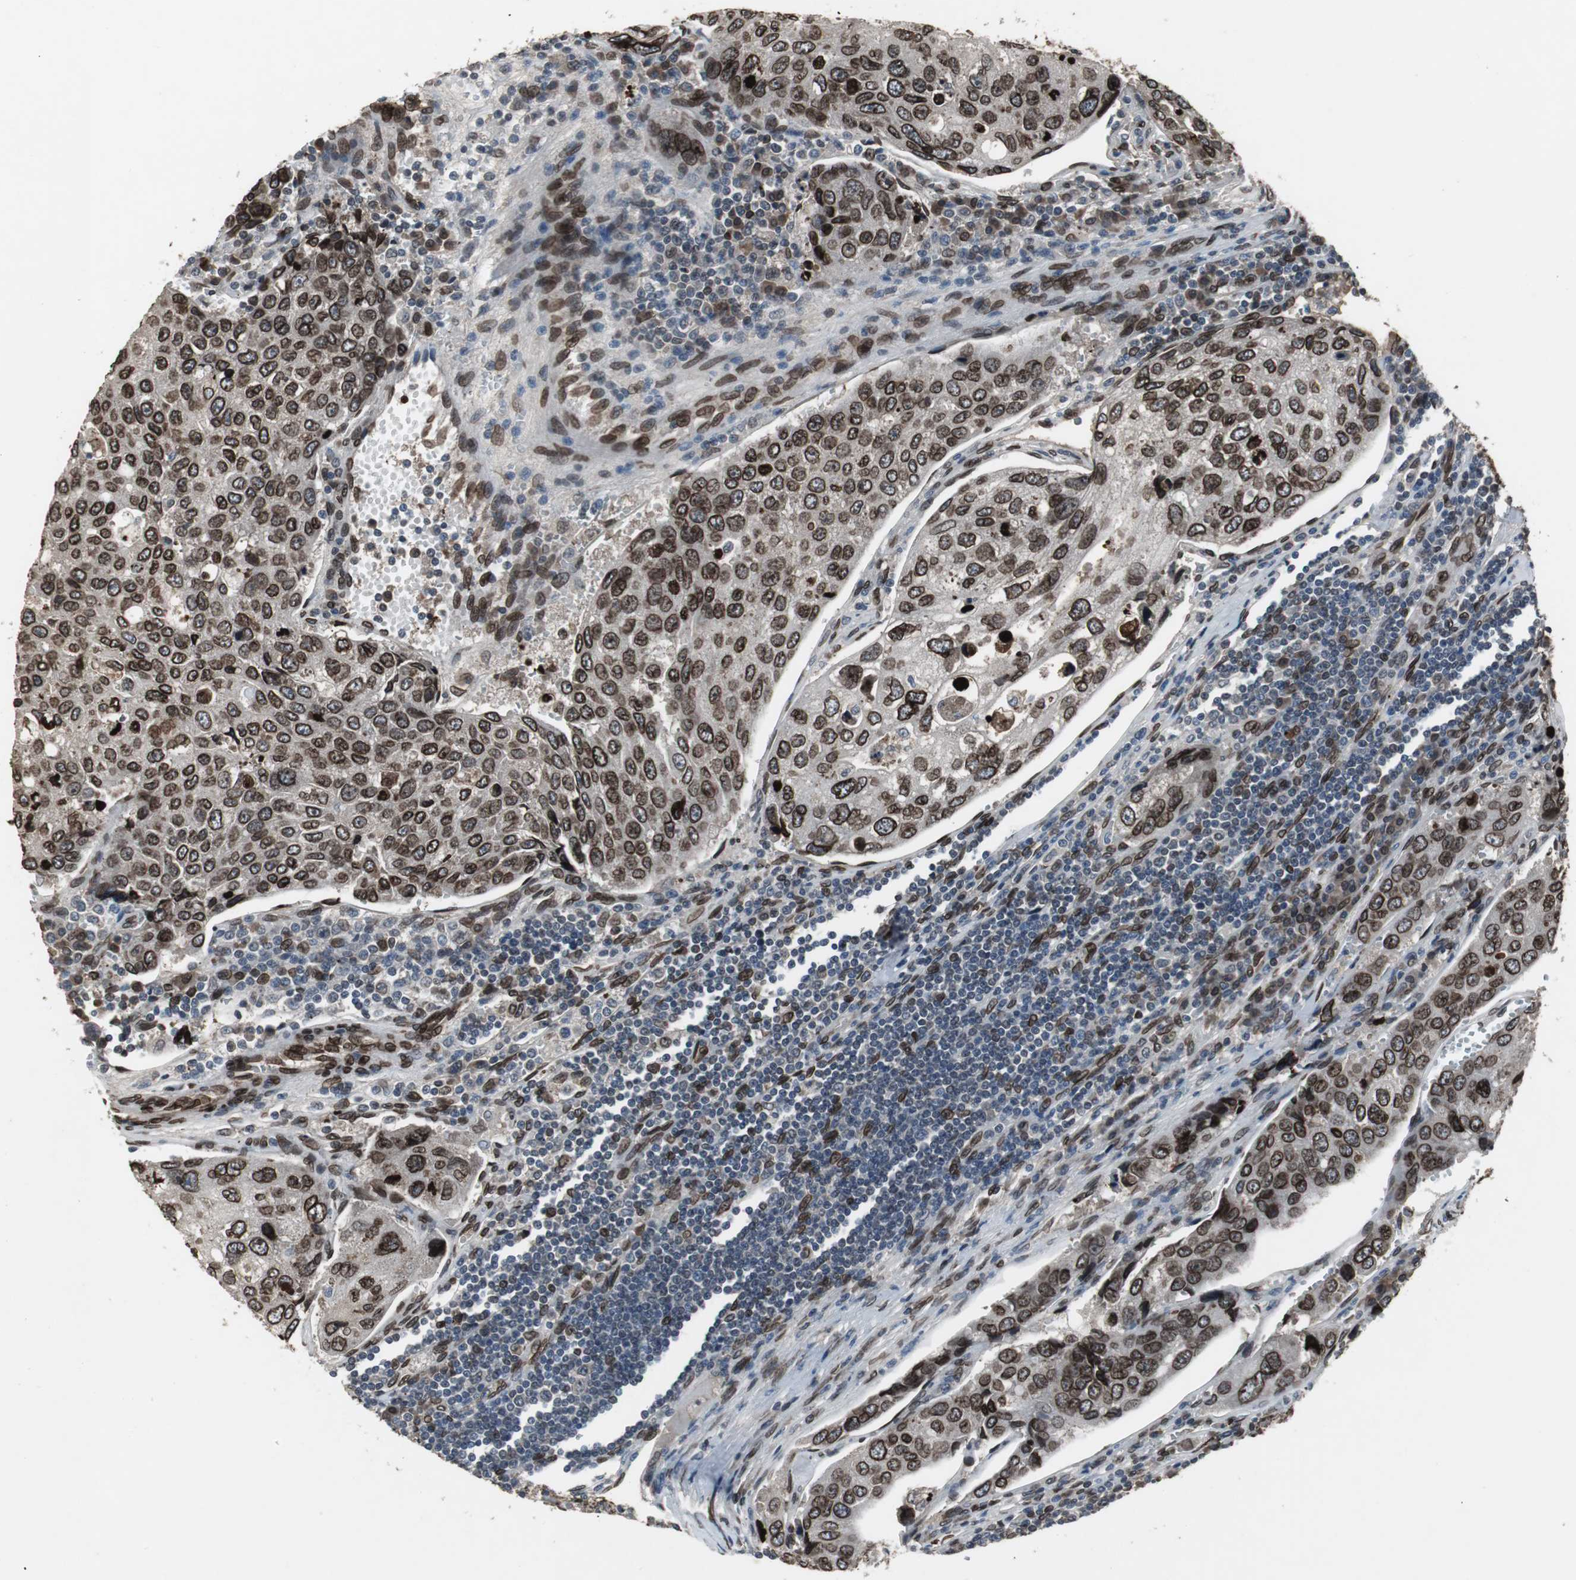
{"staining": {"intensity": "strong", "quantity": ">75%", "location": "cytoplasmic/membranous,nuclear"}, "tissue": "urothelial cancer", "cell_type": "Tumor cells", "image_type": "cancer", "snomed": [{"axis": "morphology", "description": "Urothelial carcinoma, High grade"}, {"axis": "topography", "description": "Lymph node"}, {"axis": "topography", "description": "Urinary bladder"}], "caption": "Immunohistochemical staining of human high-grade urothelial carcinoma exhibits strong cytoplasmic/membranous and nuclear protein staining in about >75% of tumor cells. The protein of interest is stained brown, and the nuclei are stained in blue (DAB IHC with brightfield microscopy, high magnification).", "gene": "LMNA", "patient": {"sex": "male", "age": 51}}